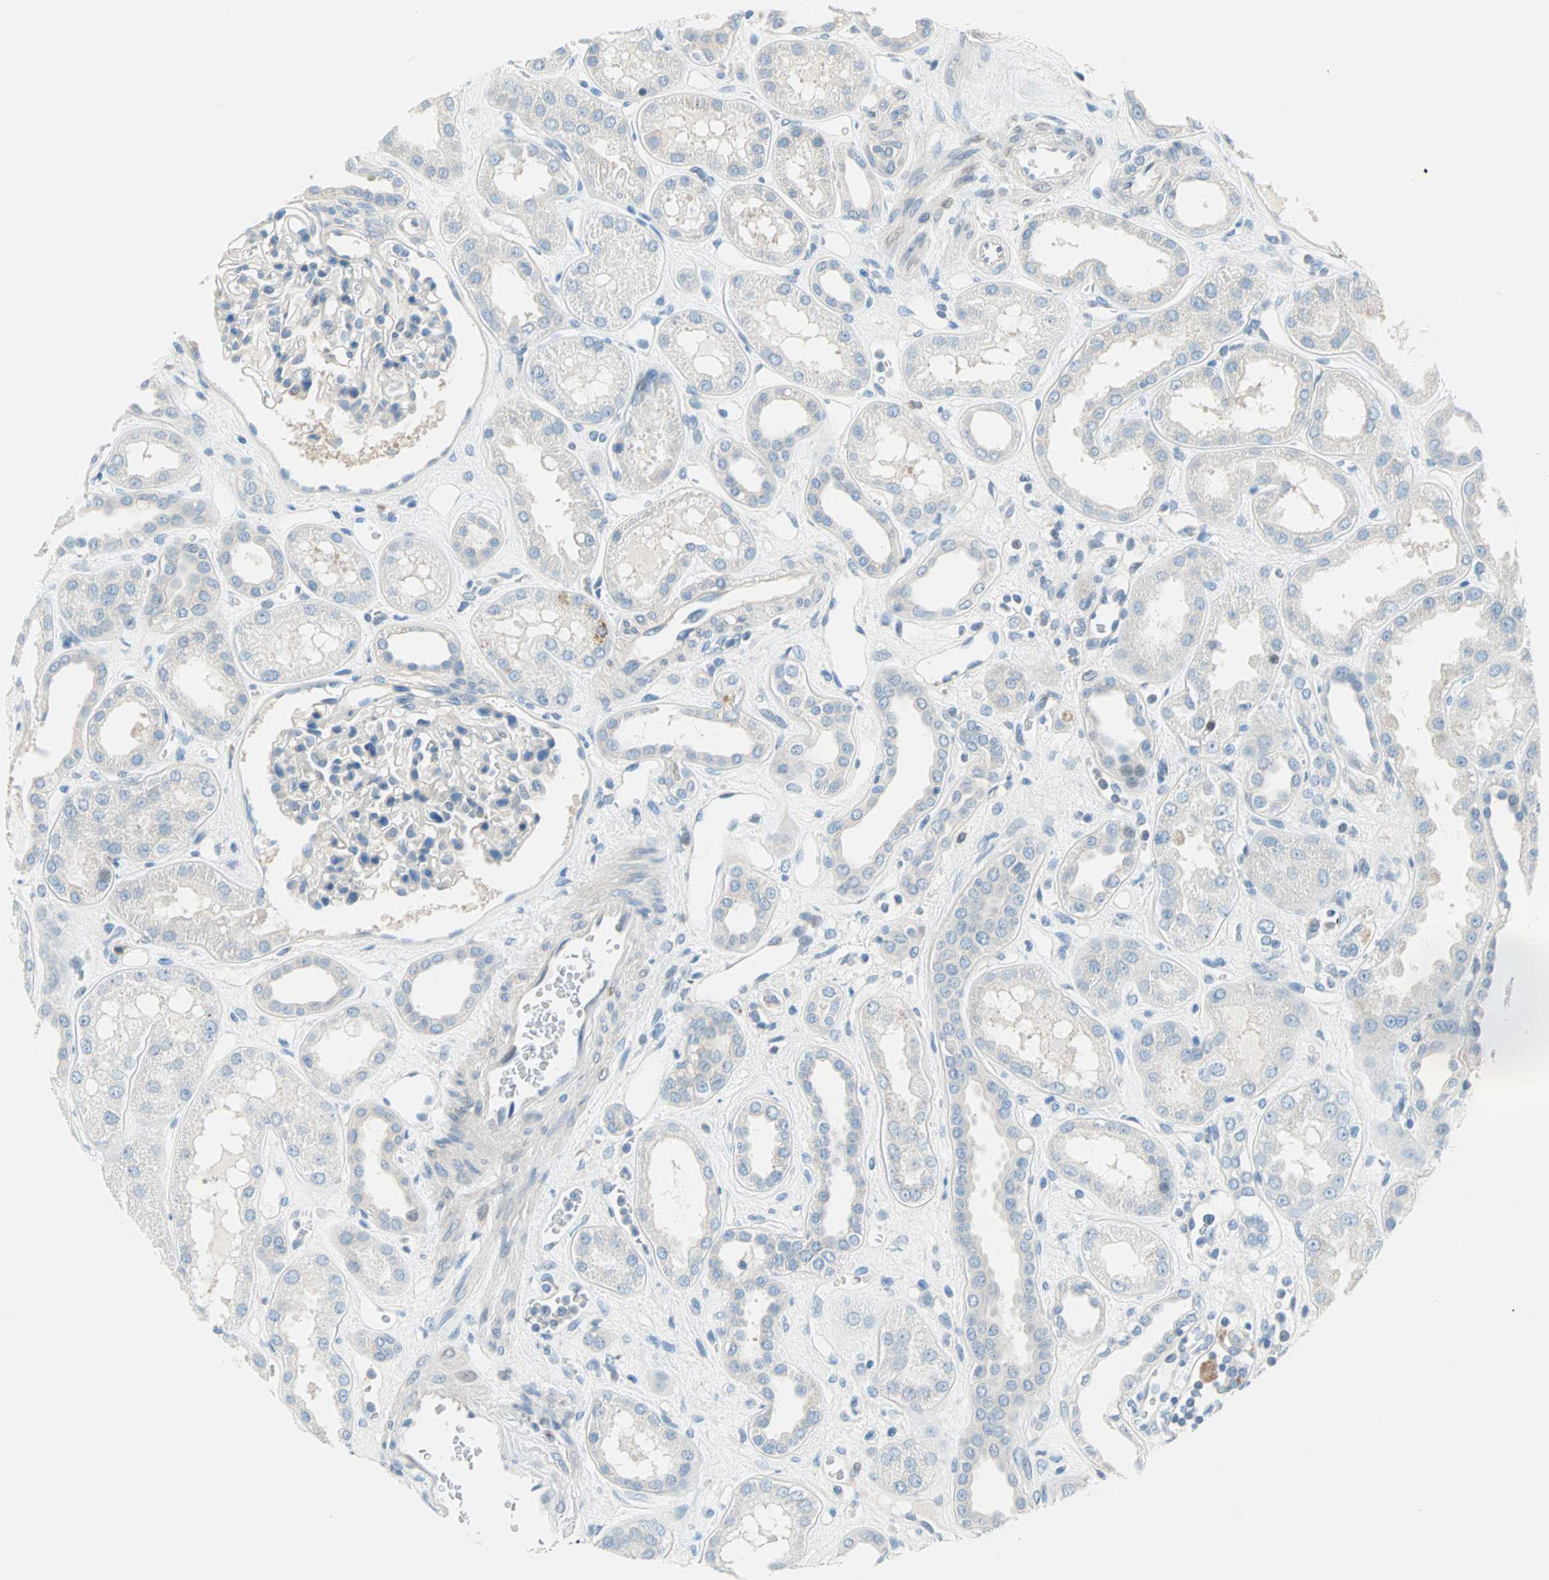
{"staining": {"intensity": "negative", "quantity": "none", "location": "none"}, "tissue": "kidney", "cell_type": "Cells in glomeruli", "image_type": "normal", "snomed": [{"axis": "morphology", "description": "Normal tissue, NOS"}, {"axis": "topography", "description": "Kidney"}], "caption": "Immunohistochemistry (IHC) histopathology image of normal kidney stained for a protein (brown), which displays no positivity in cells in glomeruli.", "gene": "TMEM163", "patient": {"sex": "male", "age": 59}}